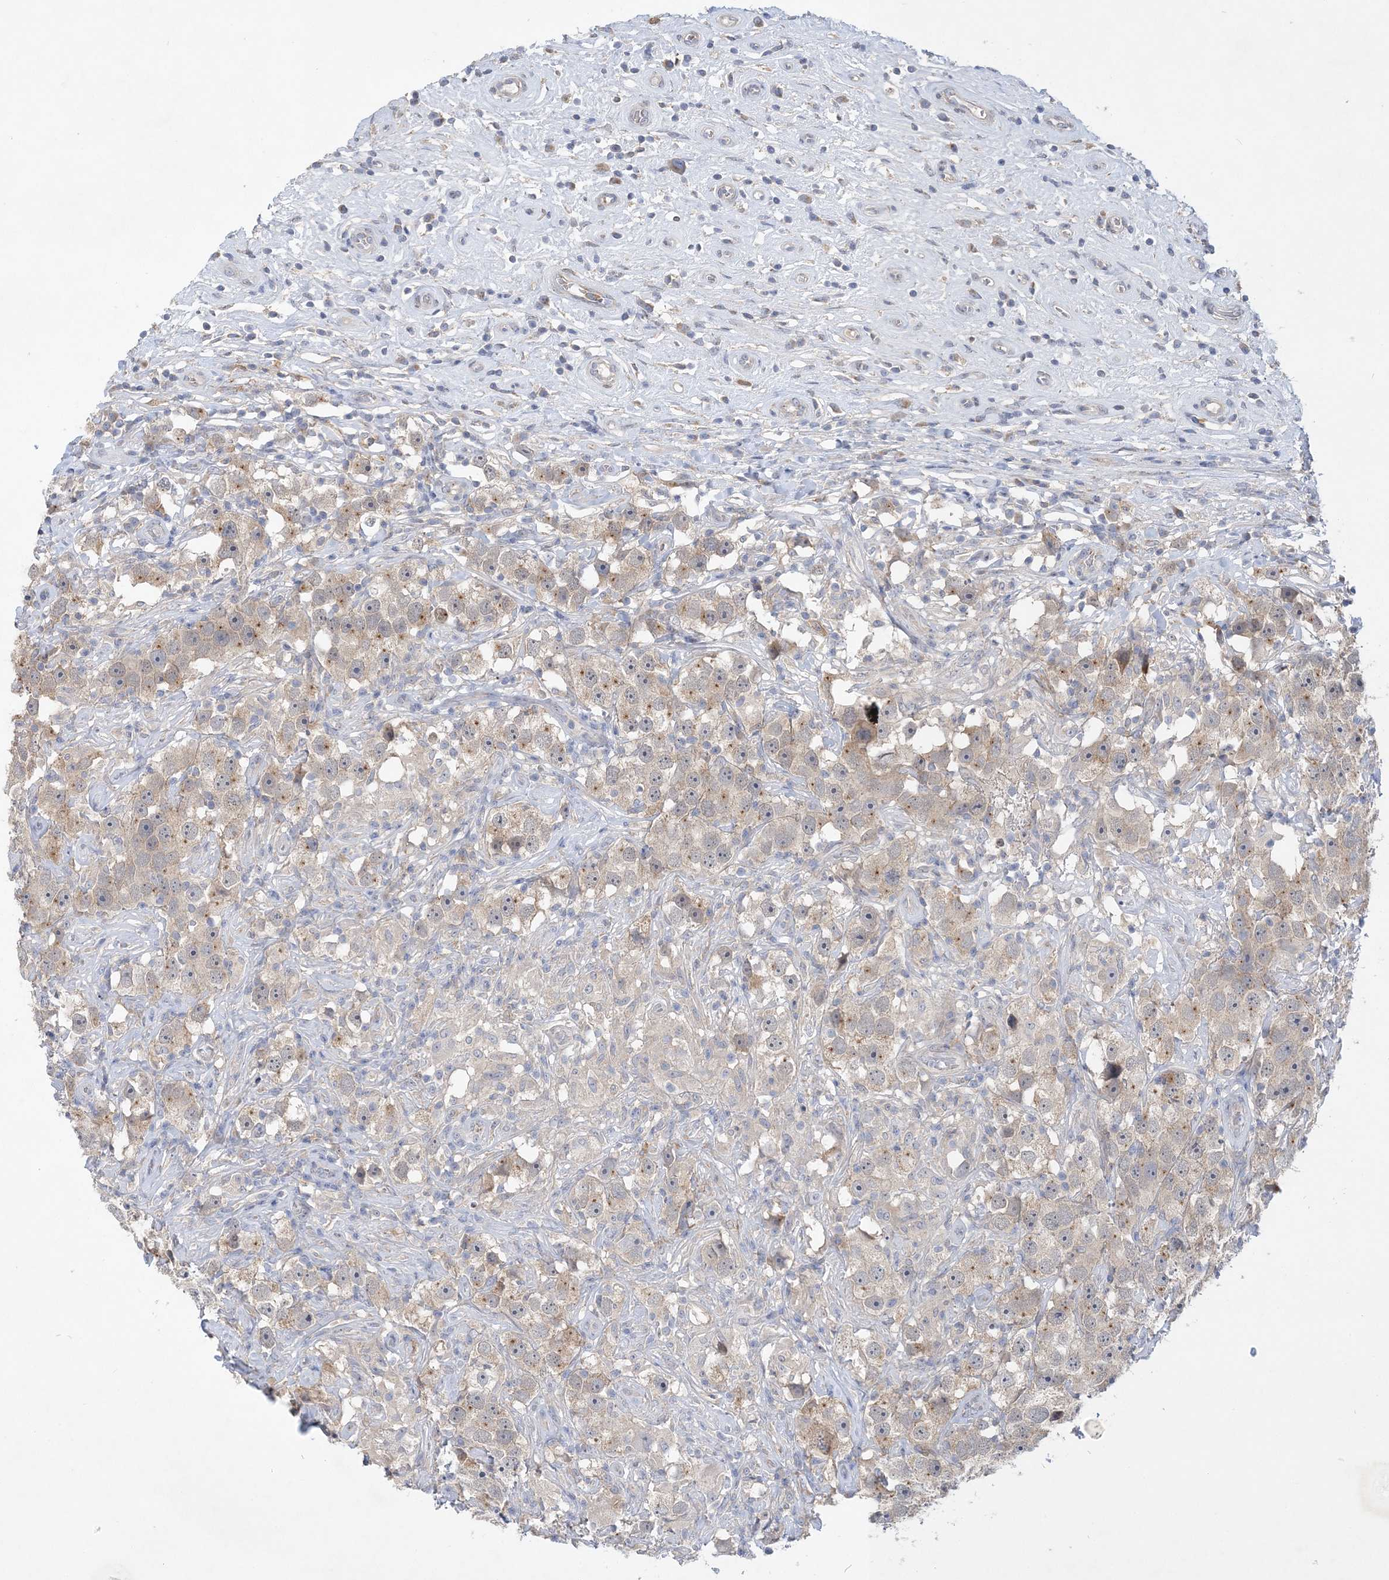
{"staining": {"intensity": "weak", "quantity": "<25%", "location": "cytoplasmic/membranous,nuclear"}, "tissue": "testis cancer", "cell_type": "Tumor cells", "image_type": "cancer", "snomed": [{"axis": "morphology", "description": "Seminoma, NOS"}, {"axis": "topography", "description": "Testis"}], "caption": "Histopathology image shows no protein staining in tumor cells of seminoma (testis) tissue.", "gene": "ANKRD35", "patient": {"sex": "male", "age": 49}}